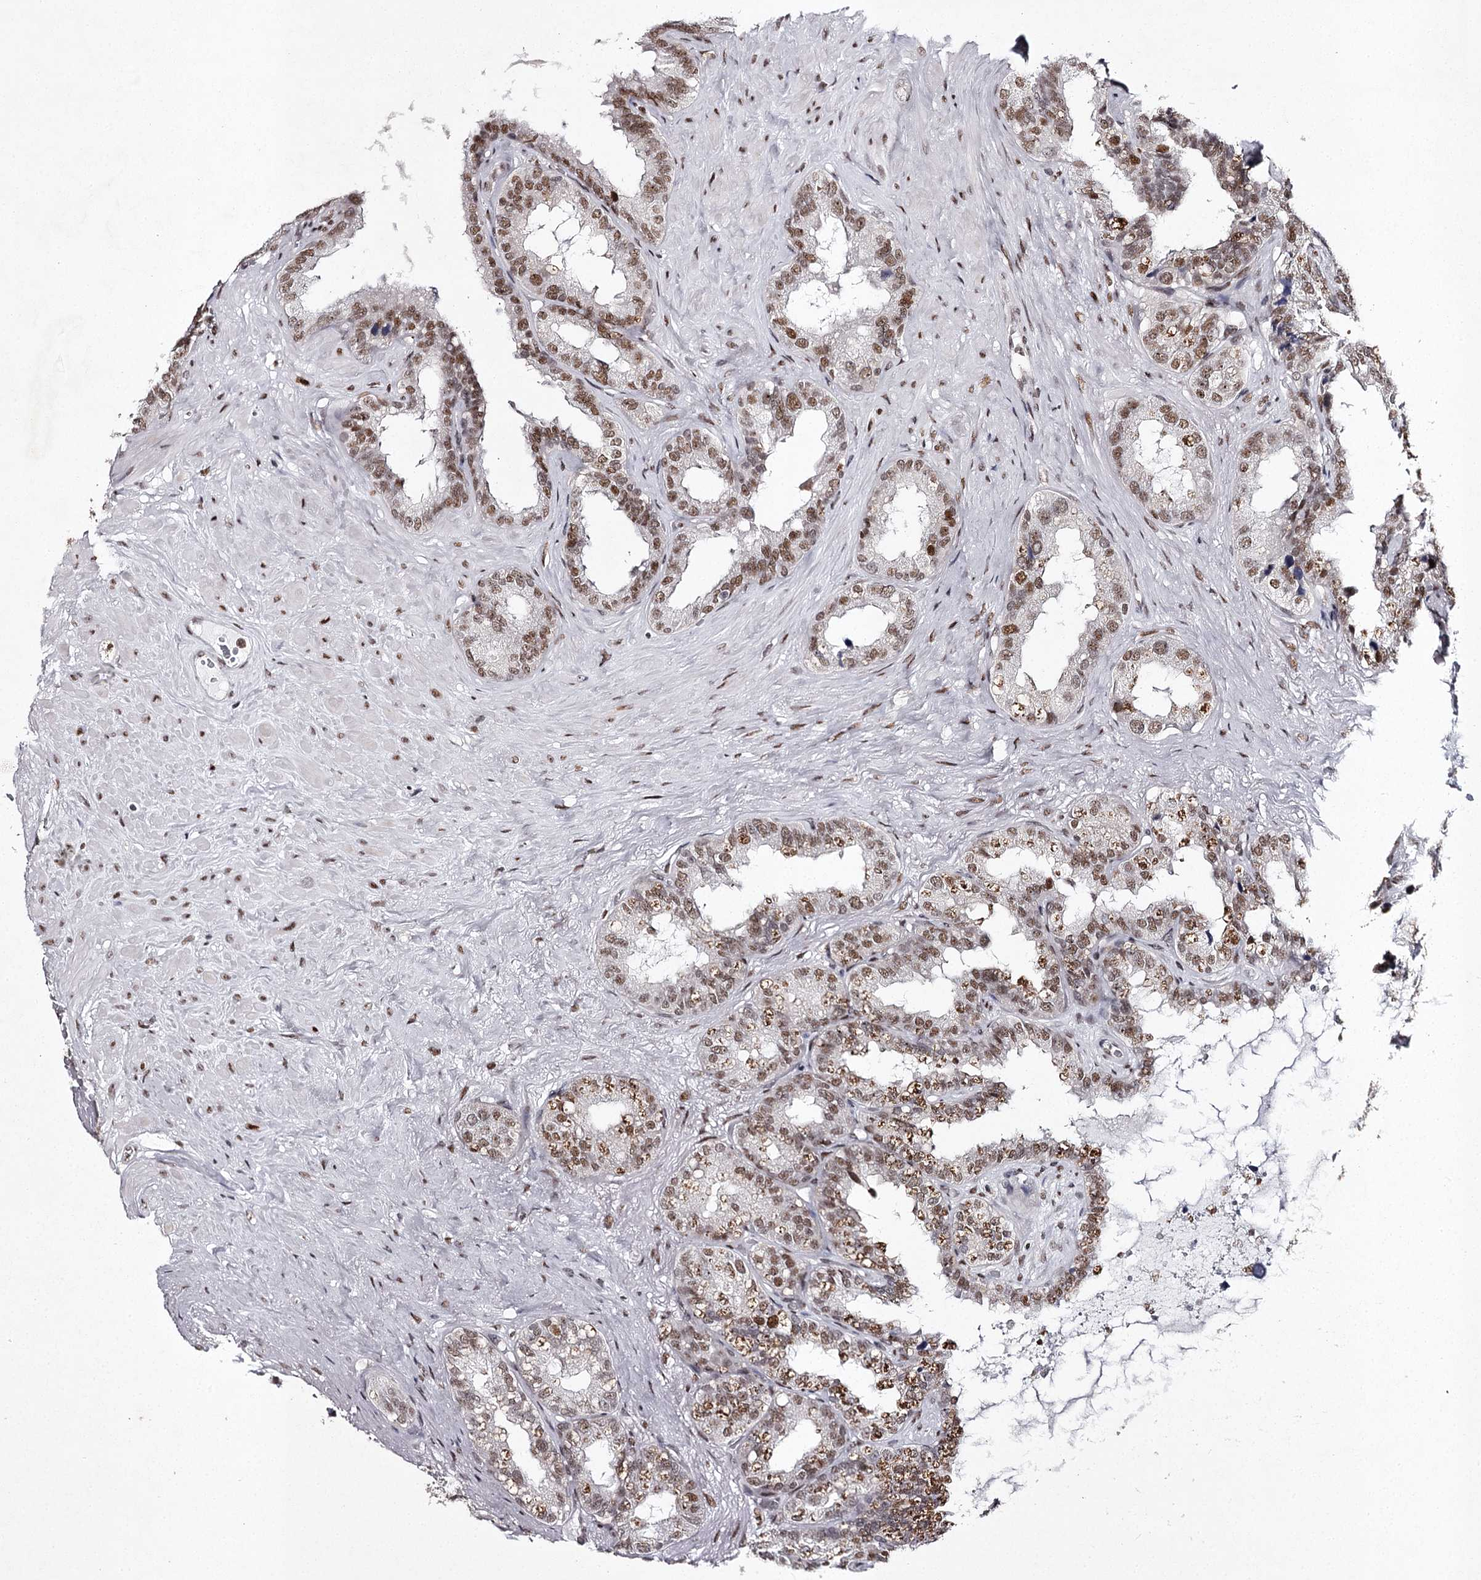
{"staining": {"intensity": "moderate", "quantity": ">75%", "location": "nuclear"}, "tissue": "seminal vesicle", "cell_type": "Glandular cells", "image_type": "normal", "snomed": [{"axis": "morphology", "description": "Normal tissue, NOS"}, {"axis": "topography", "description": "Seminal veicle"}], "caption": "Normal seminal vesicle demonstrates moderate nuclear expression in about >75% of glandular cells (brown staining indicates protein expression, while blue staining denotes nuclei)..", "gene": "PSPC1", "patient": {"sex": "male", "age": 80}}